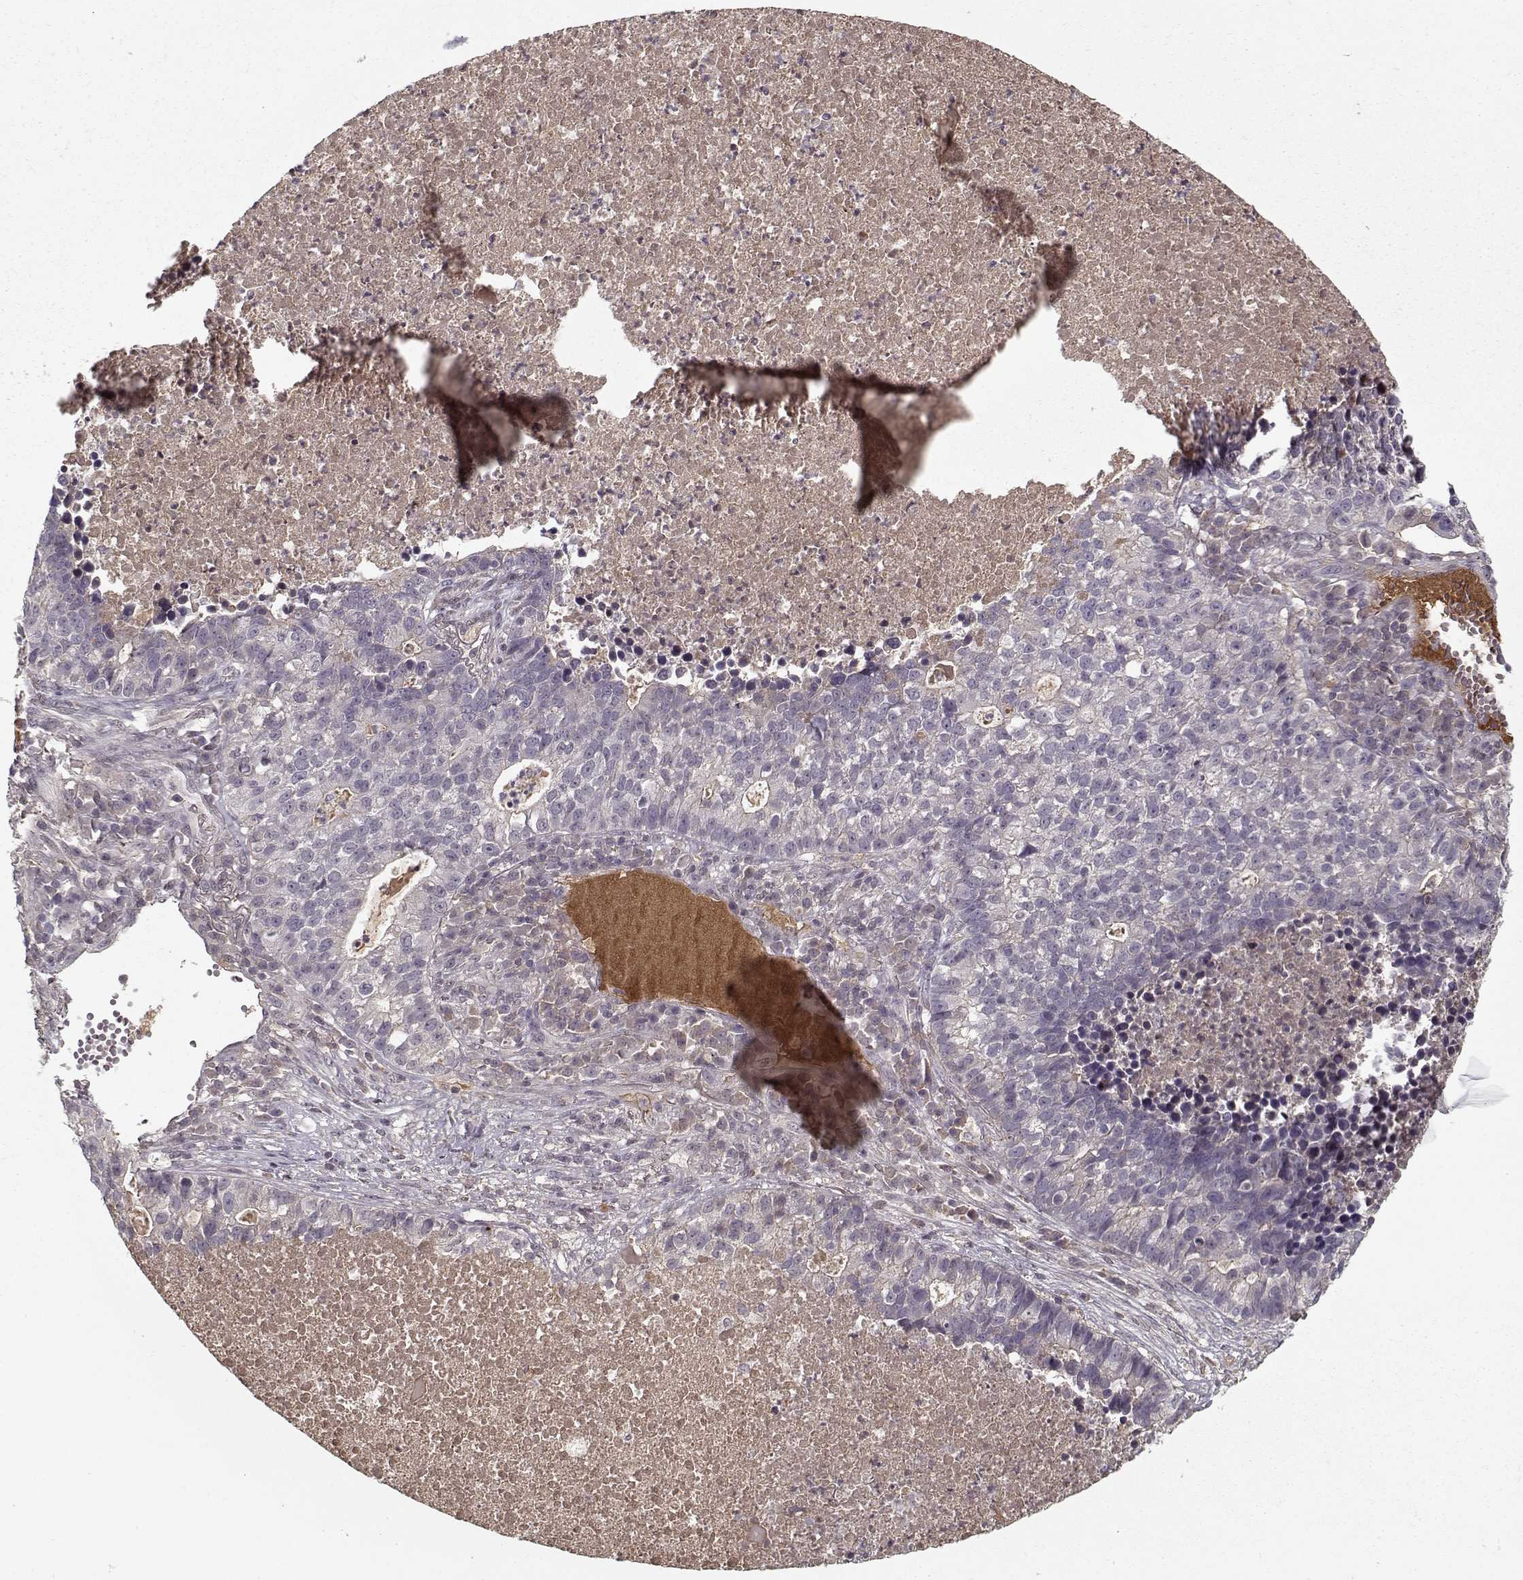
{"staining": {"intensity": "weak", "quantity": "<25%", "location": "cytoplasmic/membranous"}, "tissue": "lung cancer", "cell_type": "Tumor cells", "image_type": "cancer", "snomed": [{"axis": "morphology", "description": "Adenocarcinoma, NOS"}, {"axis": "topography", "description": "Lung"}], "caption": "High power microscopy micrograph of an IHC image of adenocarcinoma (lung), revealing no significant positivity in tumor cells.", "gene": "AFM", "patient": {"sex": "male", "age": 57}}